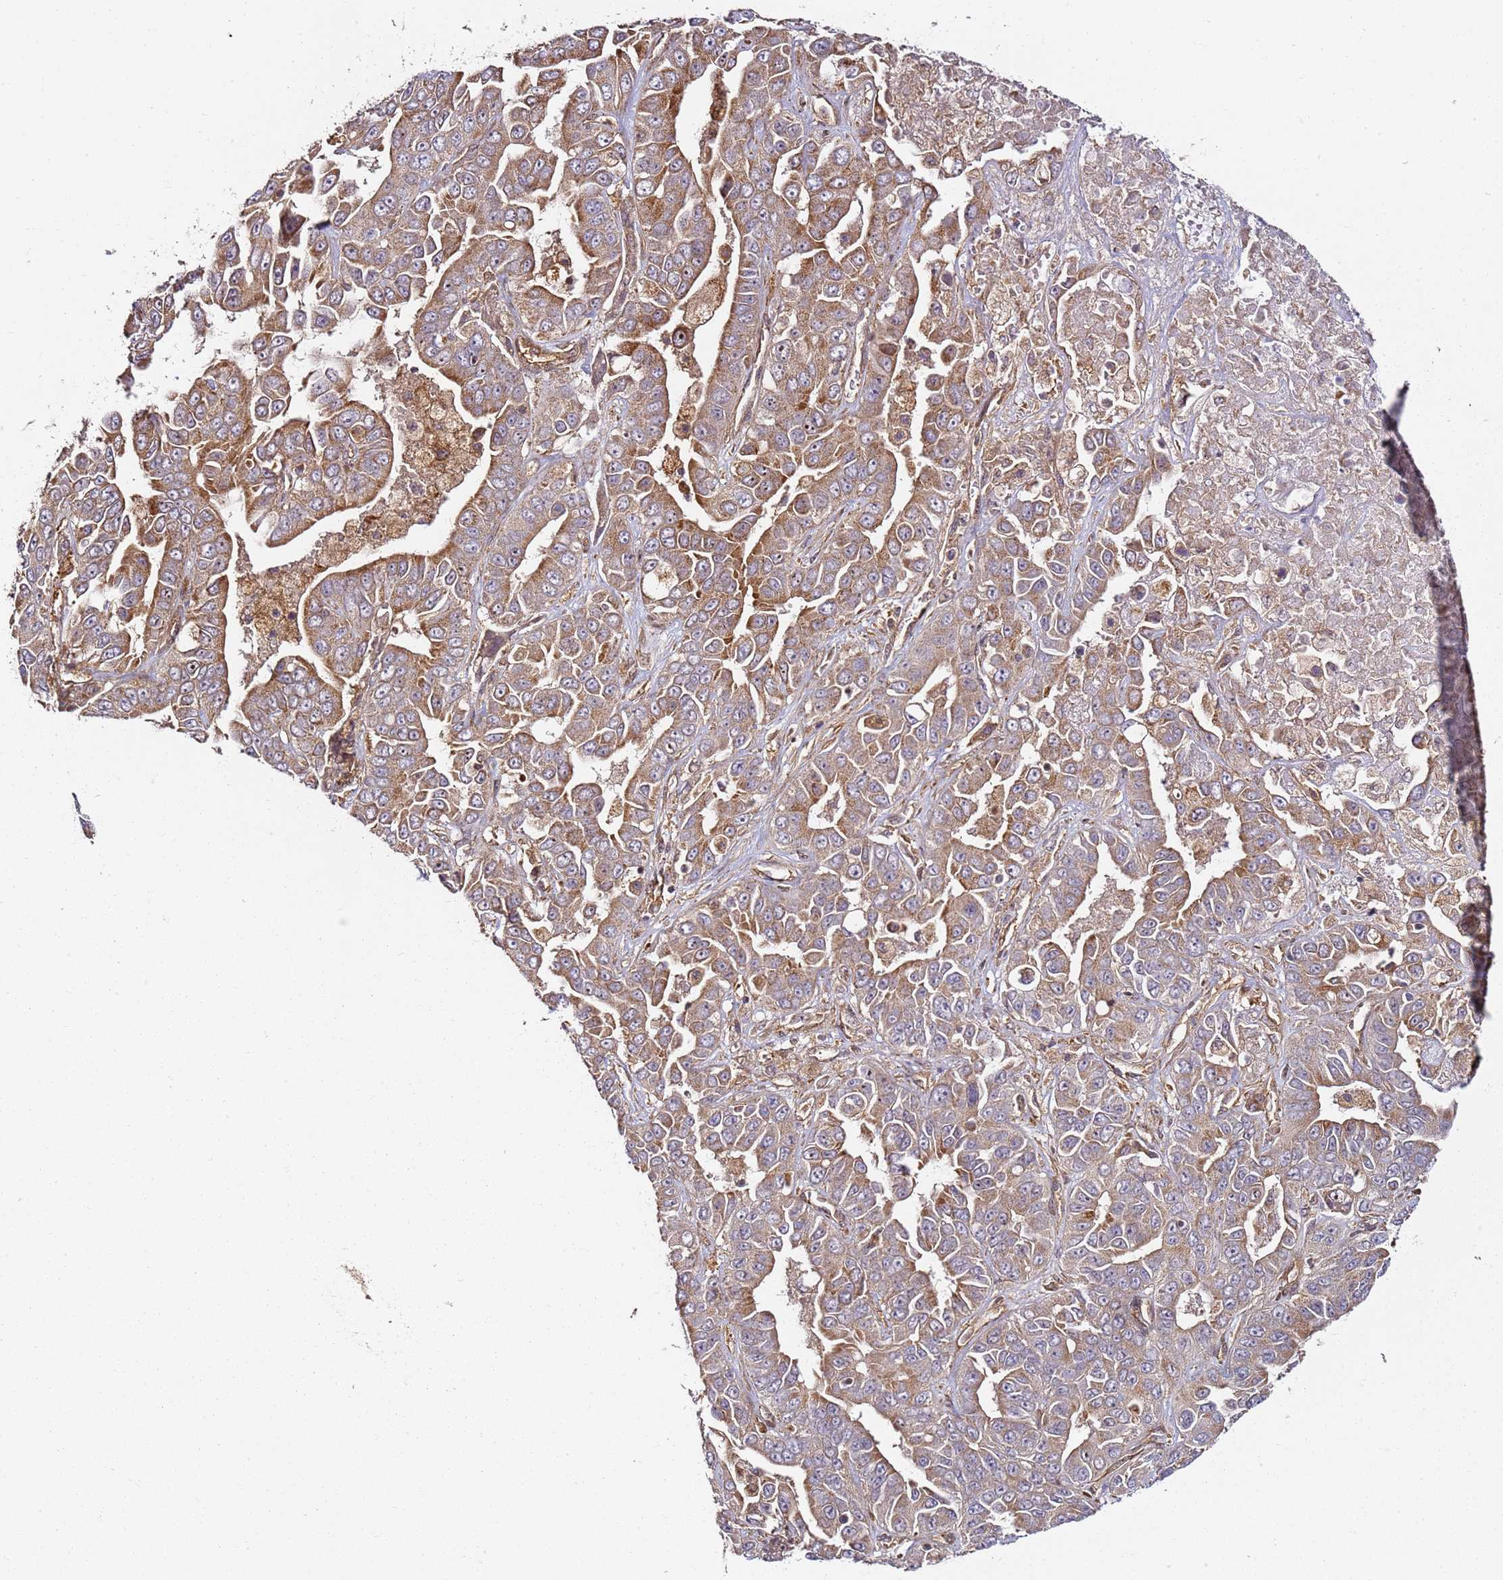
{"staining": {"intensity": "moderate", "quantity": ">75%", "location": "cytoplasmic/membranous"}, "tissue": "liver cancer", "cell_type": "Tumor cells", "image_type": "cancer", "snomed": [{"axis": "morphology", "description": "Cholangiocarcinoma"}, {"axis": "topography", "description": "Liver"}], "caption": "This is an image of IHC staining of liver cholangiocarcinoma, which shows moderate expression in the cytoplasmic/membranous of tumor cells.", "gene": "CCNYL1", "patient": {"sex": "female", "age": 52}}